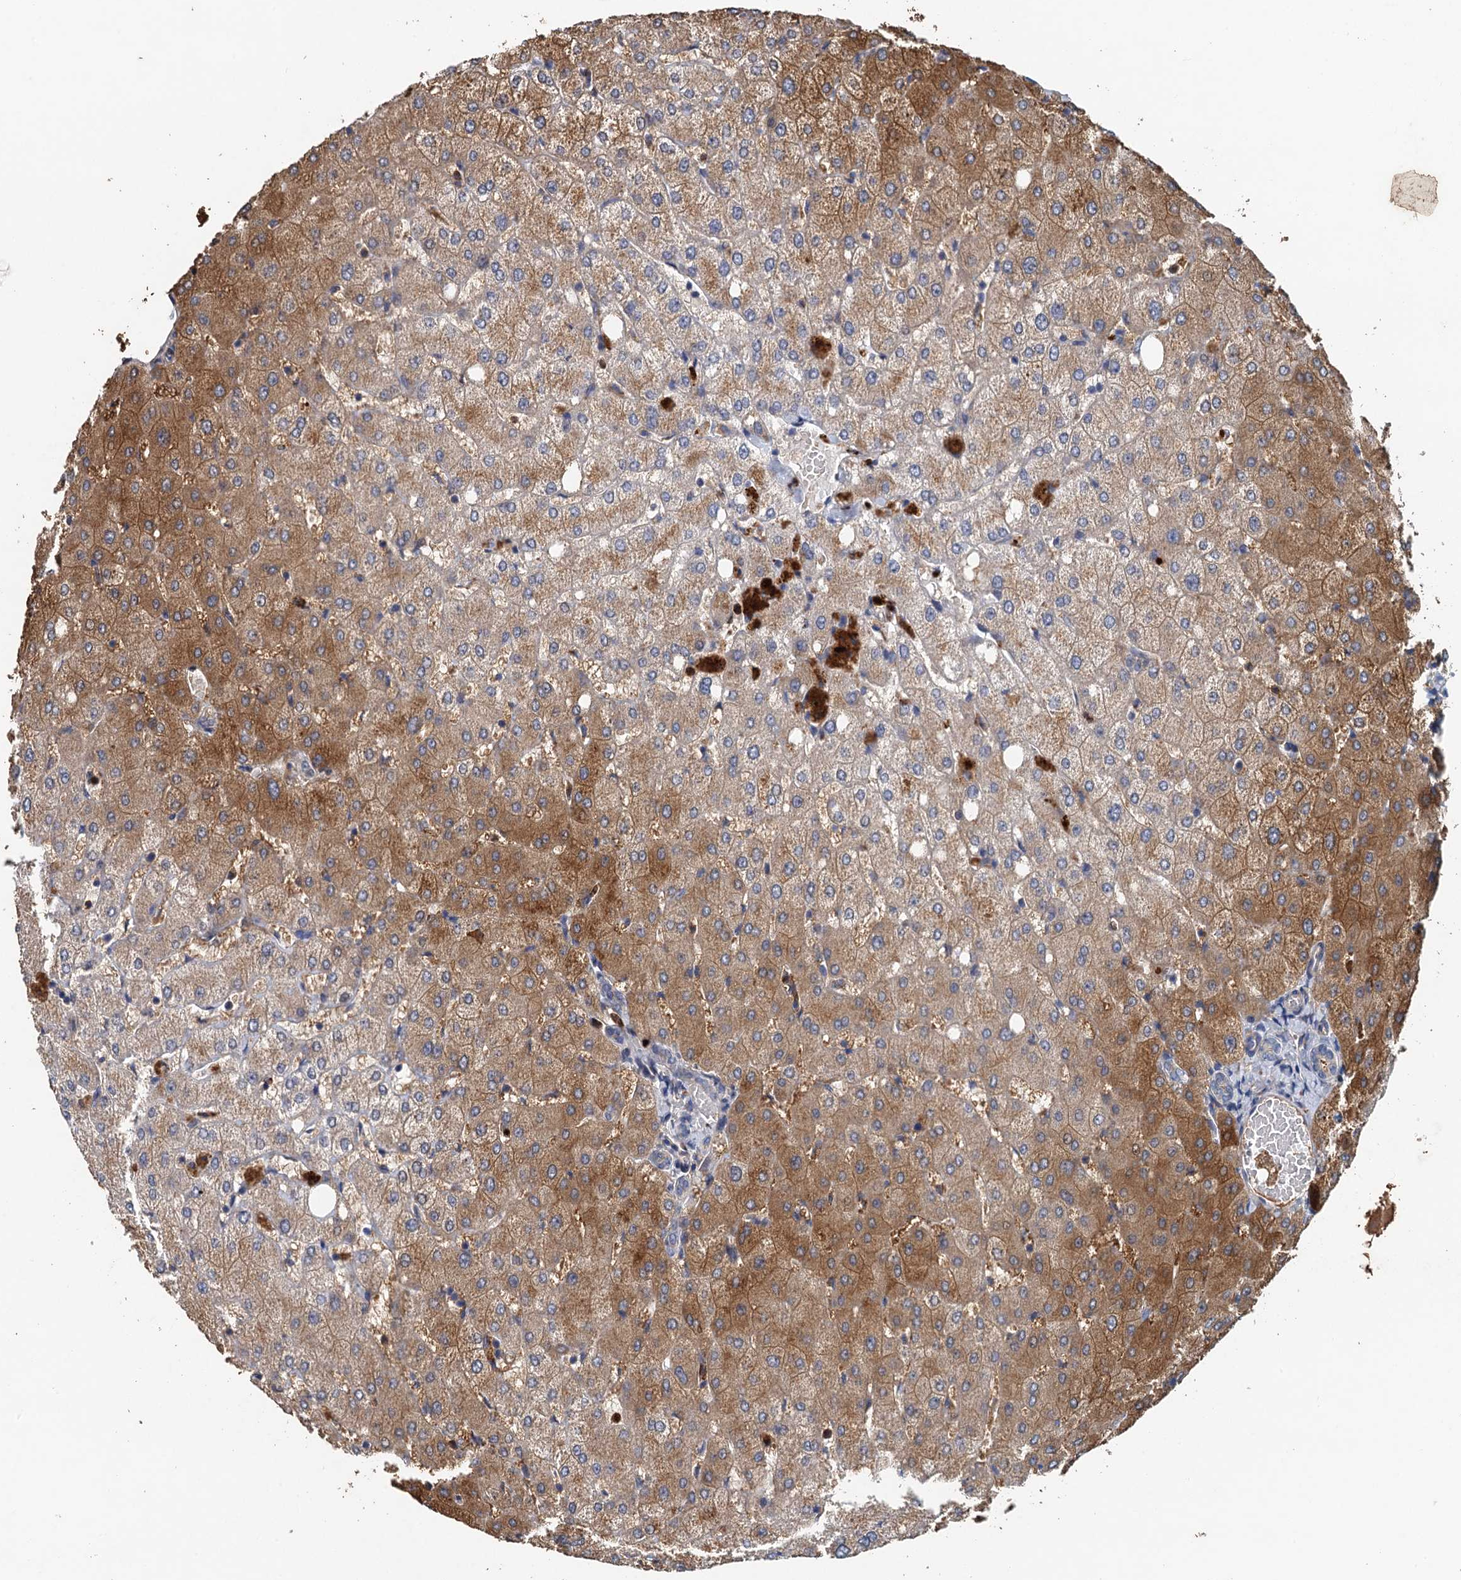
{"staining": {"intensity": "negative", "quantity": "none", "location": "none"}, "tissue": "liver", "cell_type": "Cholangiocytes", "image_type": "normal", "snomed": [{"axis": "morphology", "description": "Normal tissue, NOS"}, {"axis": "topography", "description": "Liver"}], "caption": "IHC of normal human liver reveals no expression in cholangiocytes. (DAB IHC with hematoxylin counter stain).", "gene": "TPCN1", "patient": {"sex": "female", "age": 54}}